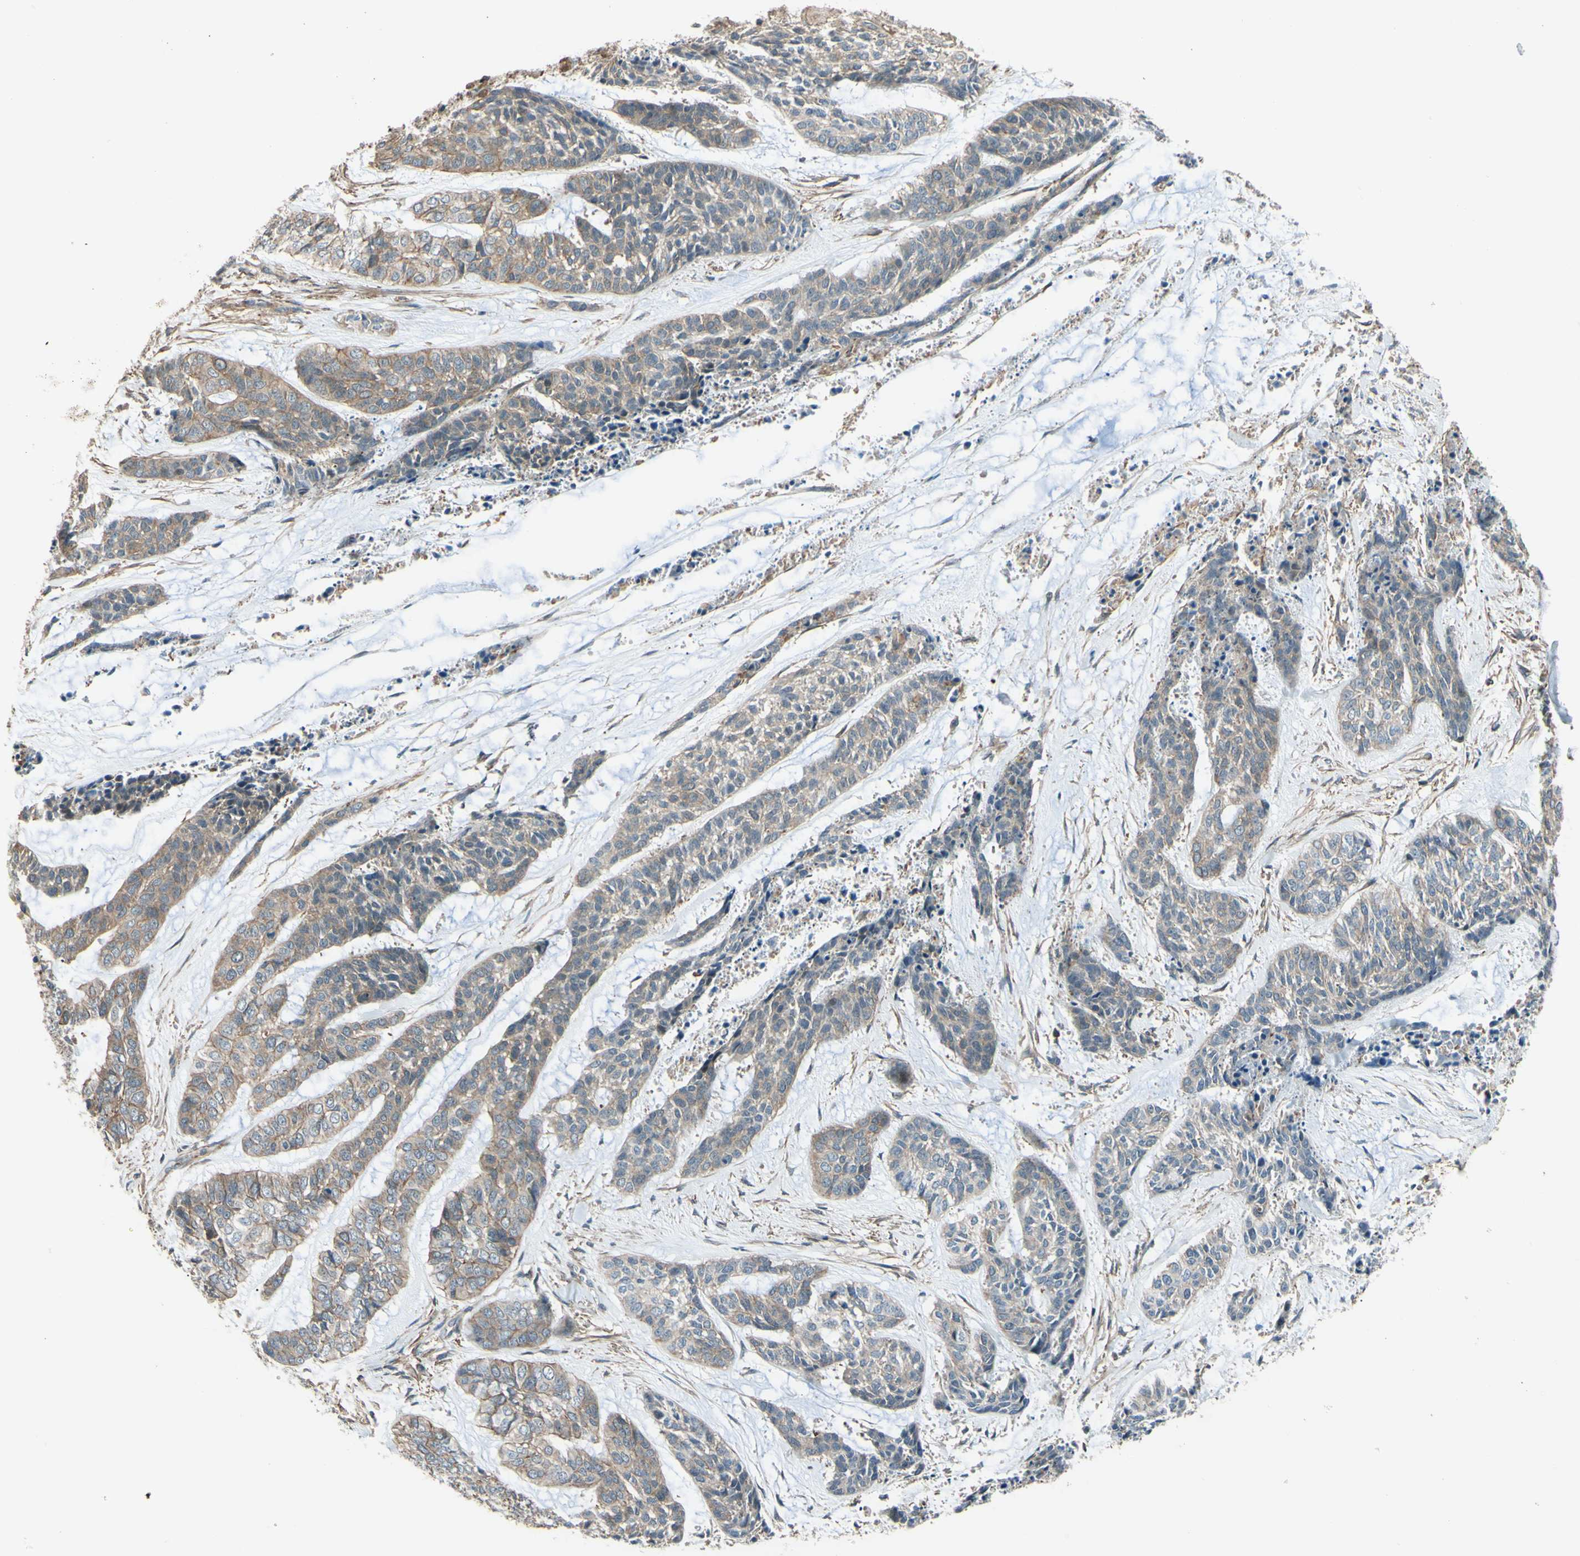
{"staining": {"intensity": "weak", "quantity": ">75%", "location": "cytoplasmic/membranous"}, "tissue": "skin cancer", "cell_type": "Tumor cells", "image_type": "cancer", "snomed": [{"axis": "morphology", "description": "Basal cell carcinoma"}, {"axis": "topography", "description": "Skin"}], "caption": "Immunohistochemical staining of skin basal cell carcinoma demonstrates low levels of weak cytoplasmic/membranous positivity in approximately >75% of tumor cells. (Brightfield microscopy of DAB IHC at high magnification).", "gene": "ADD3", "patient": {"sex": "female", "age": 64}}